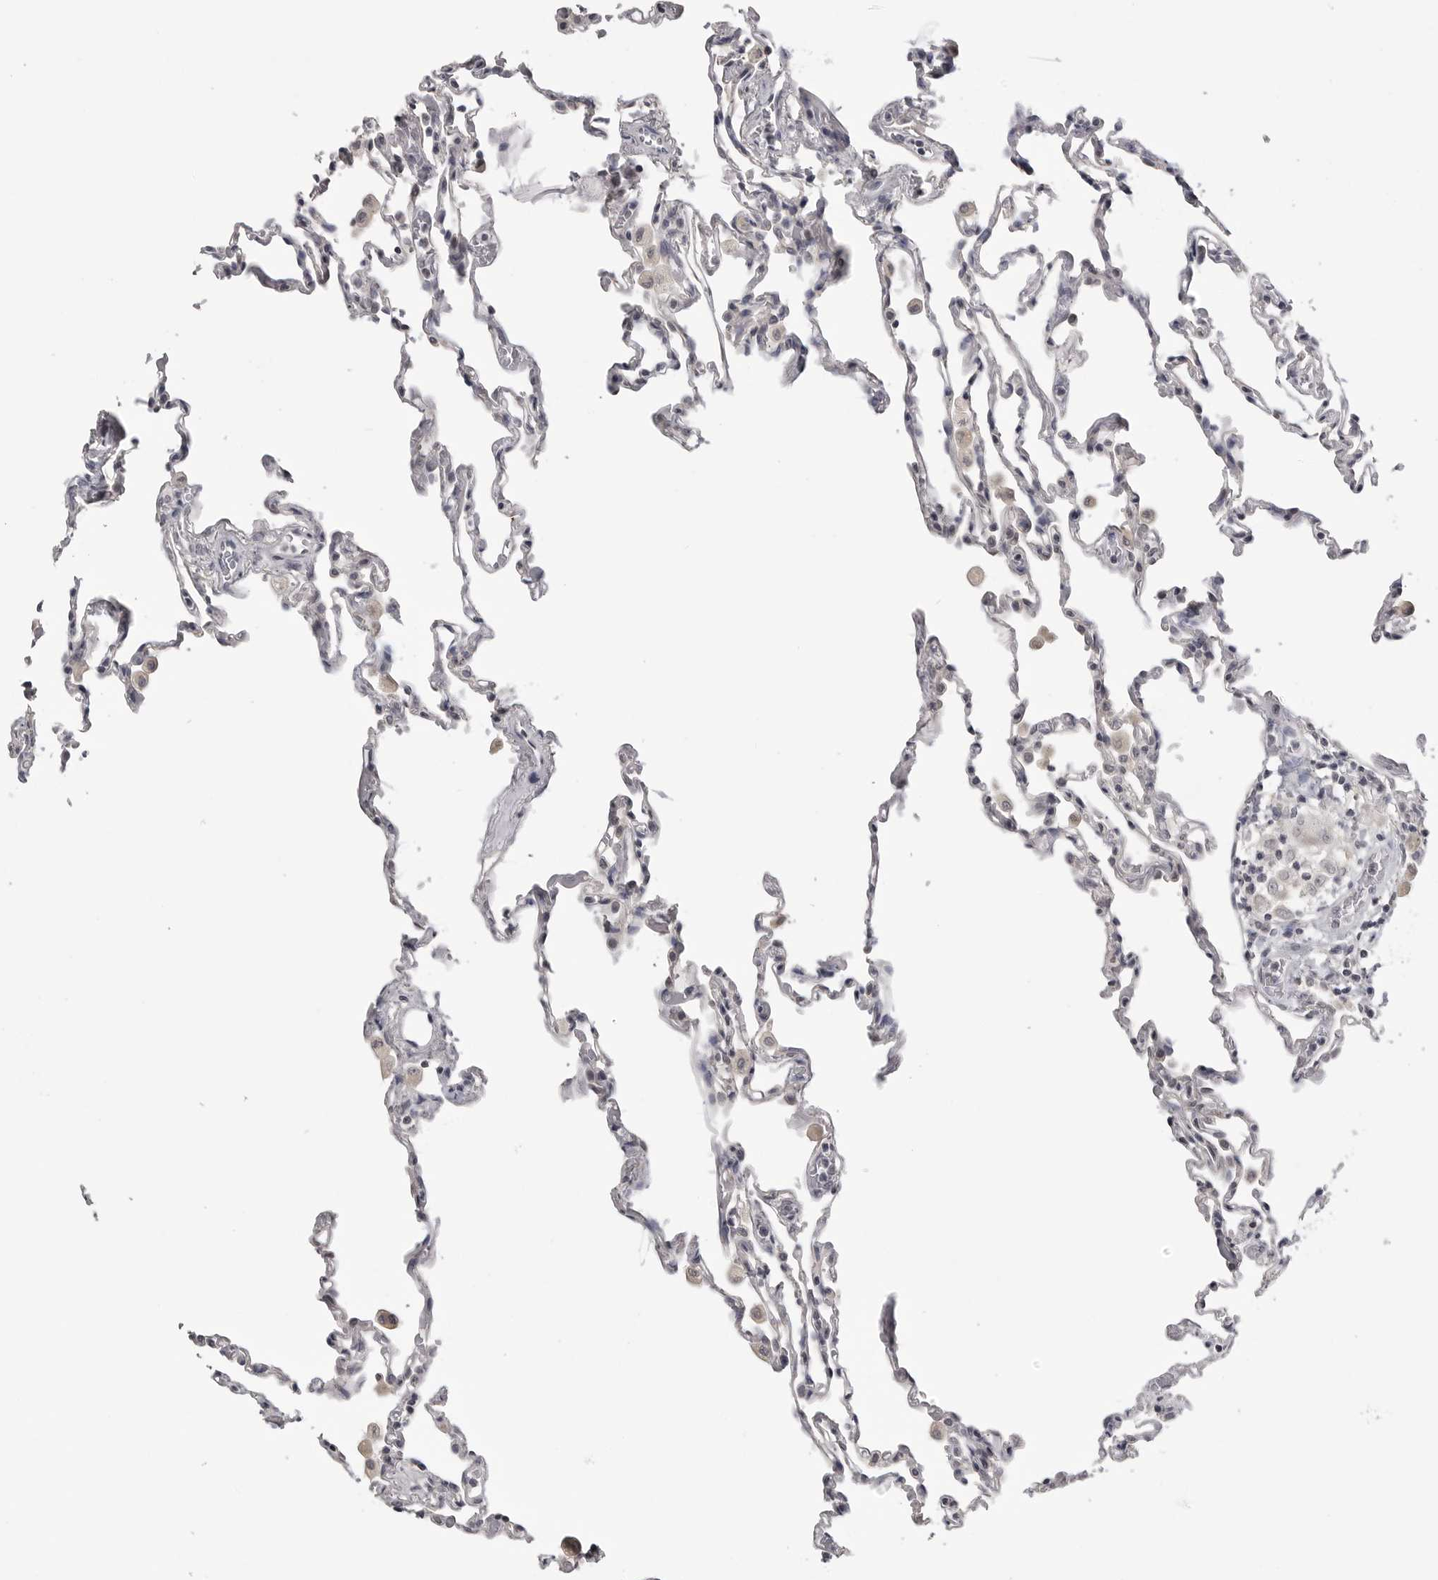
{"staining": {"intensity": "negative", "quantity": "none", "location": "none"}, "tissue": "lung", "cell_type": "Alveolar cells", "image_type": "normal", "snomed": [{"axis": "morphology", "description": "Normal tissue, NOS"}, {"axis": "topography", "description": "Lung"}], "caption": "Immunohistochemistry of unremarkable human lung demonstrates no positivity in alveolar cells. The staining is performed using DAB (3,3'-diaminobenzidine) brown chromogen with nuclei counter-stained in using hematoxylin.", "gene": "GPN2", "patient": {"sex": "male", "age": 59}}